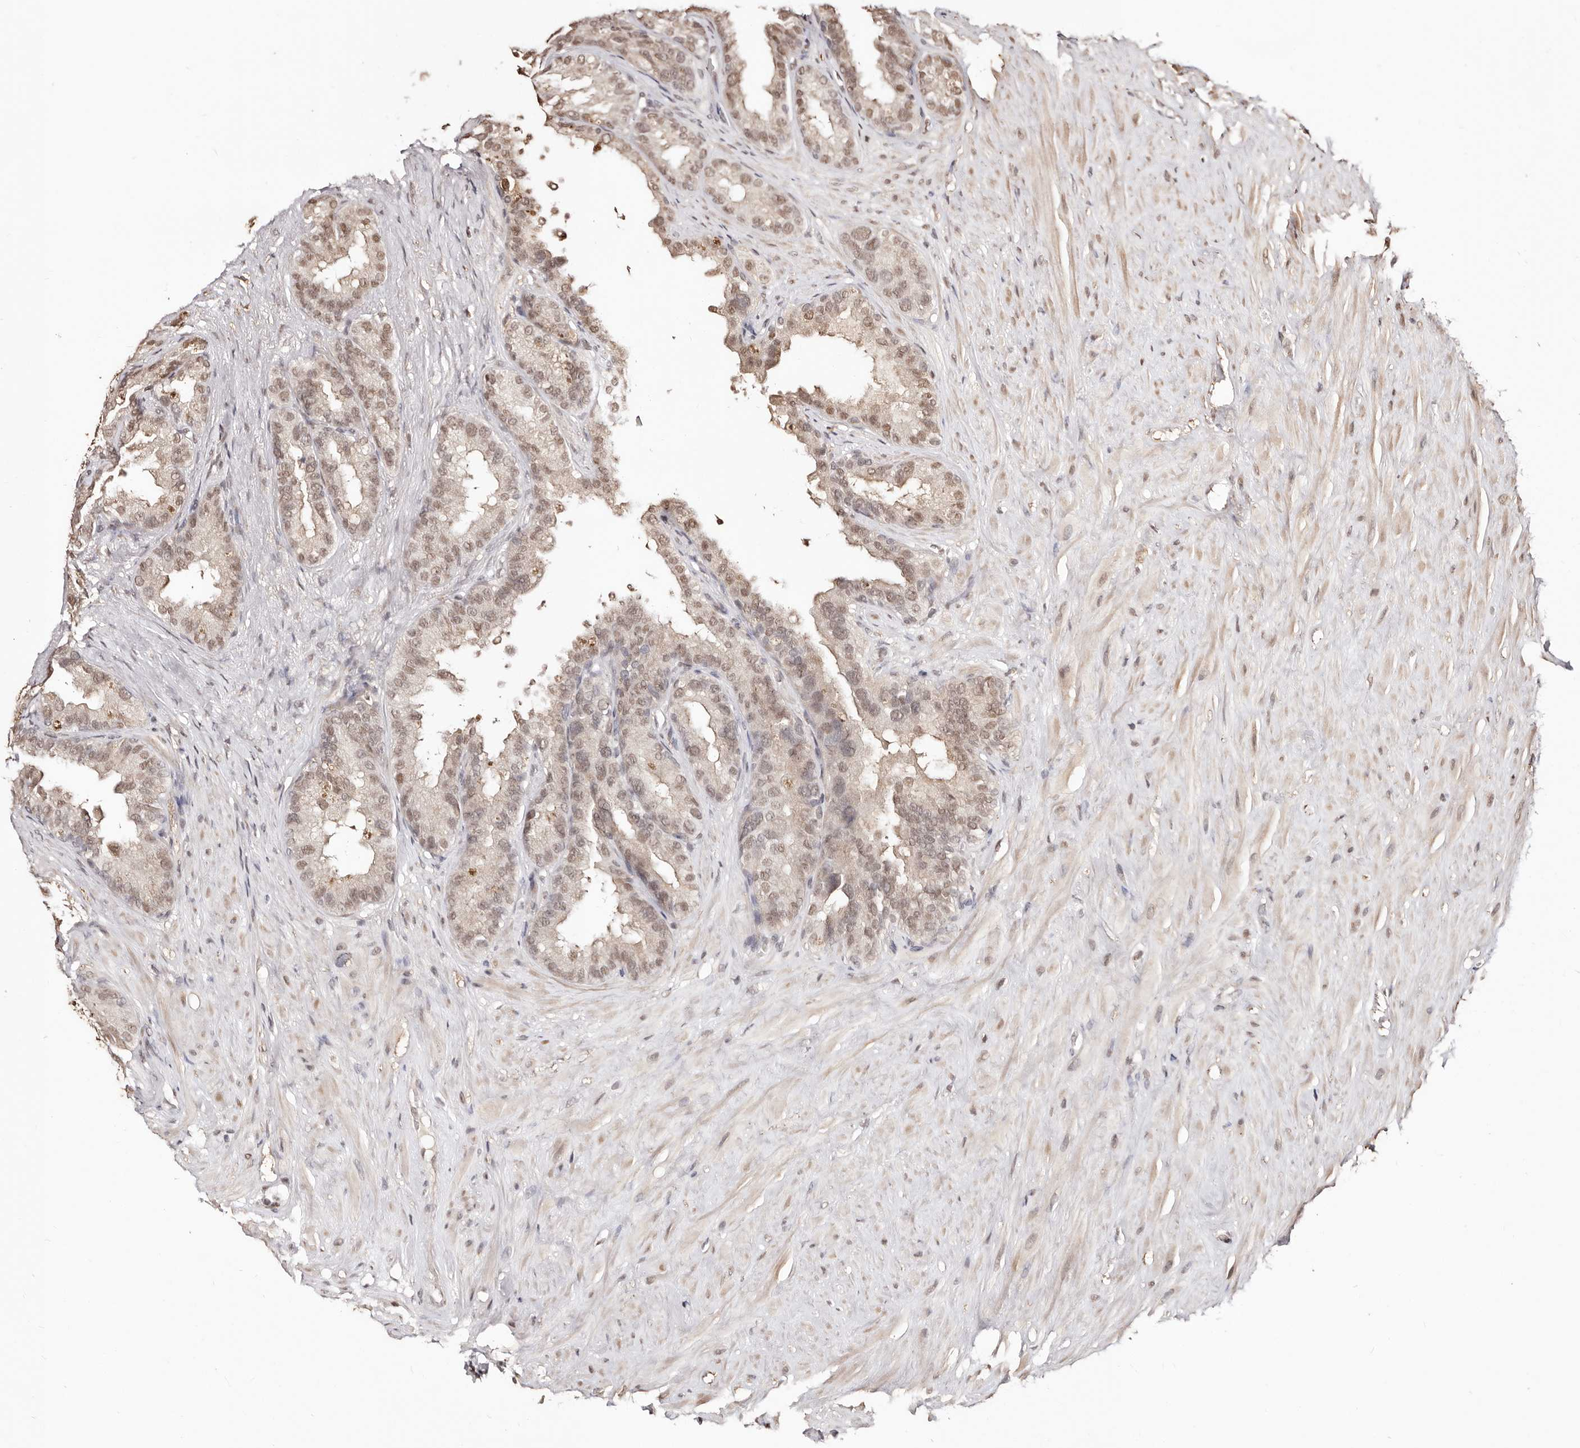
{"staining": {"intensity": "moderate", "quantity": "25%-75%", "location": "nuclear"}, "tissue": "seminal vesicle", "cell_type": "Glandular cells", "image_type": "normal", "snomed": [{"axis": "morphology", "description": "Normal tissue, NOS"}, {"axis": "topography", "description": "Seminal veicle"}], "caption": "The immunohistochemical stain highlights moderate nuclear expression in glandular cells of normal seminal vesicle. The staining was performed using DAB (3,3'-diaminobenzidine), with brown indicating positive protein expression. Nuclei are stained blue with hematoxylin.", "gene": "BICRAL", "patient": {"sex": "male", "age": 80}}